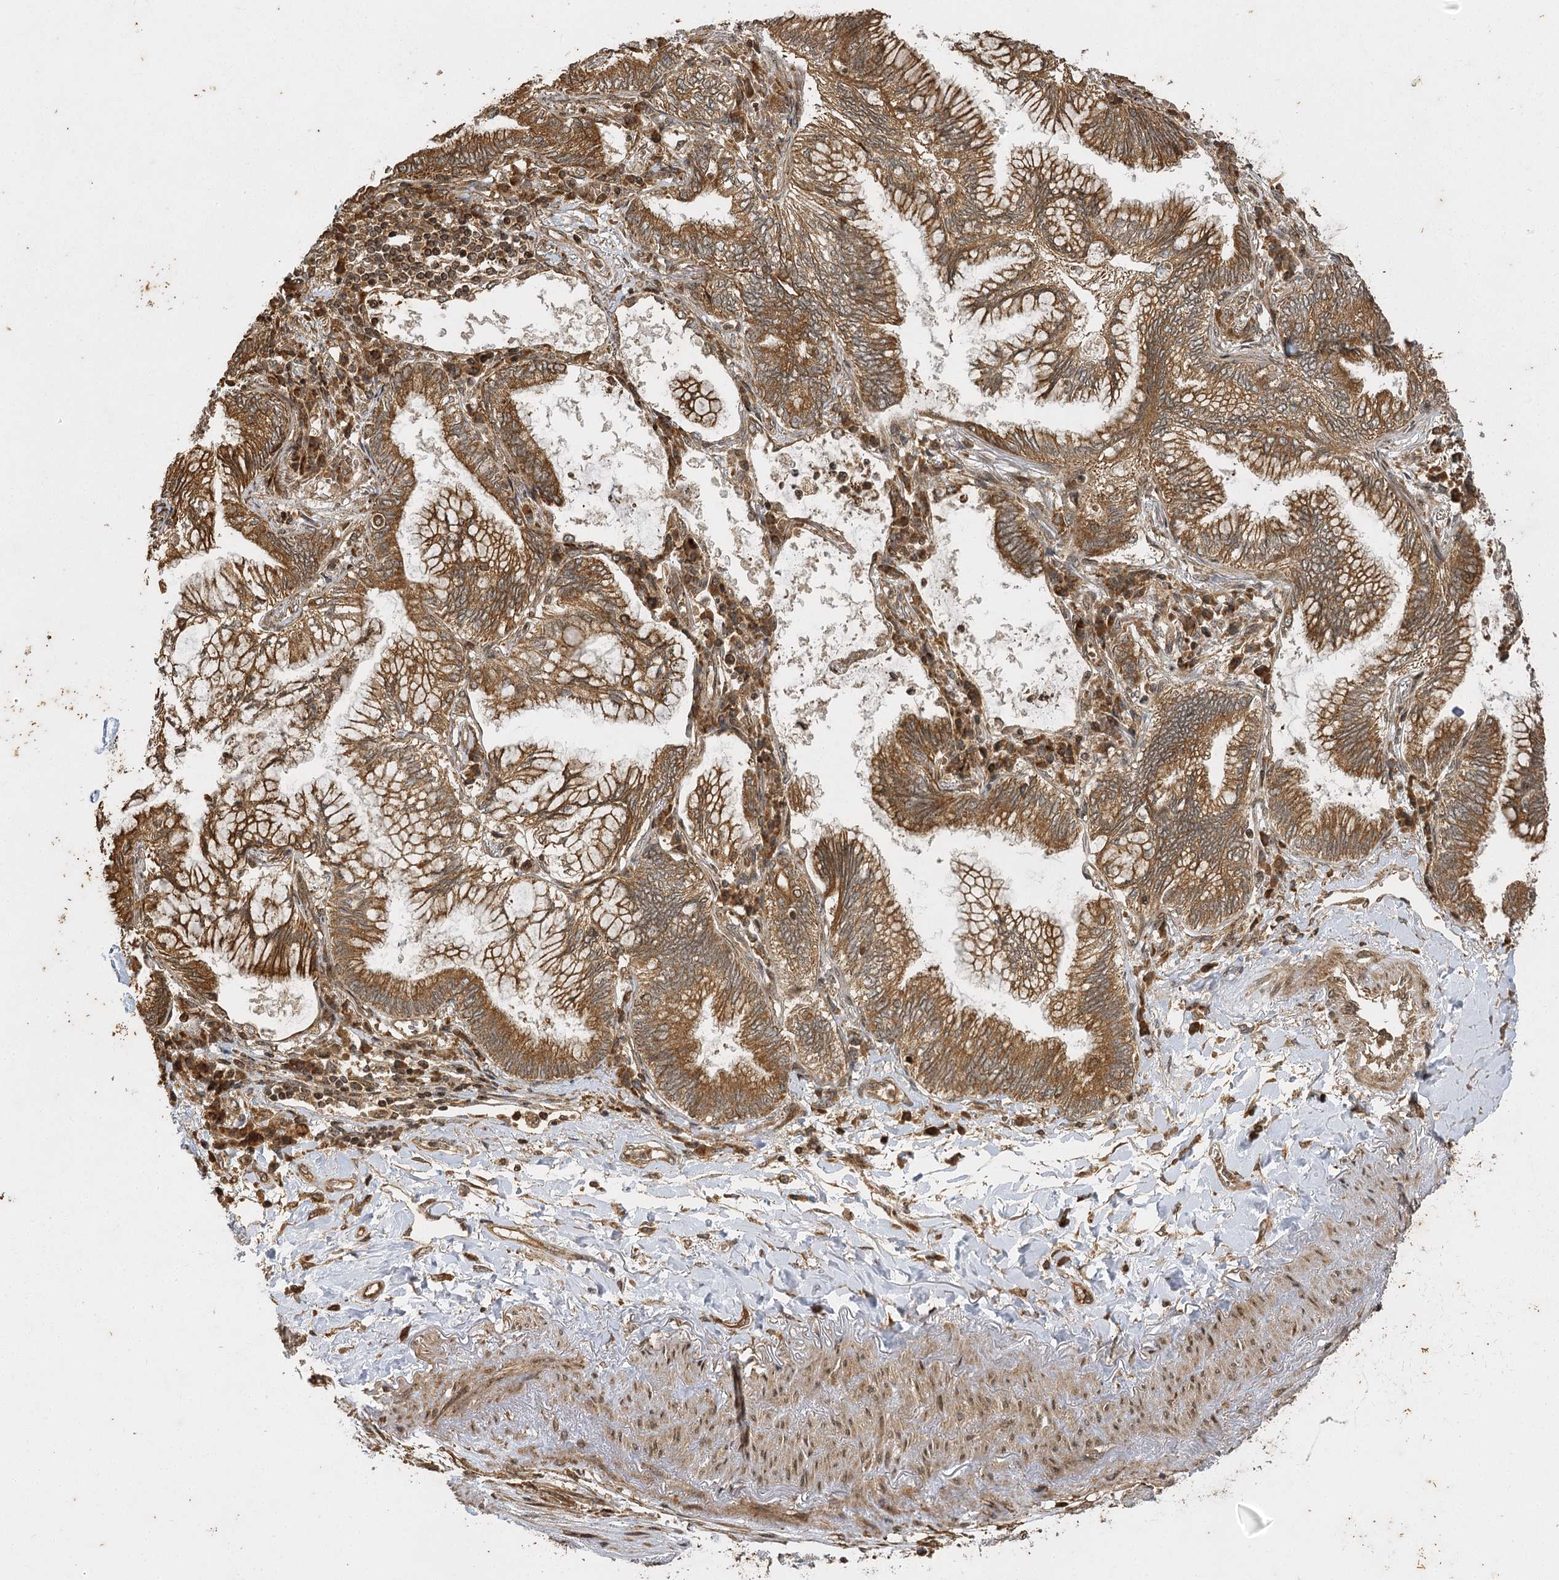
{"staining": {"intensity": "moderate", "quantity": ">75%", "location": "cytoplasmic/membranous"}, "tissue": "lung cancer", "cell_type": "Tumor cells", "image_type": "cancer", "snomed": [{"axis": "morphology", "description": "Adenocarcinoma, NOS"}, {"axis": "topography", "description": "Lung"}], "caption": "Tumor cells display medium levels of moderate cytoplasmic/membranous expression in approximately >75% of cells in lung cancer (adenocarcinoma).", "gene": "IL11RA", "patient": {"sex": "female", "age": 70}}